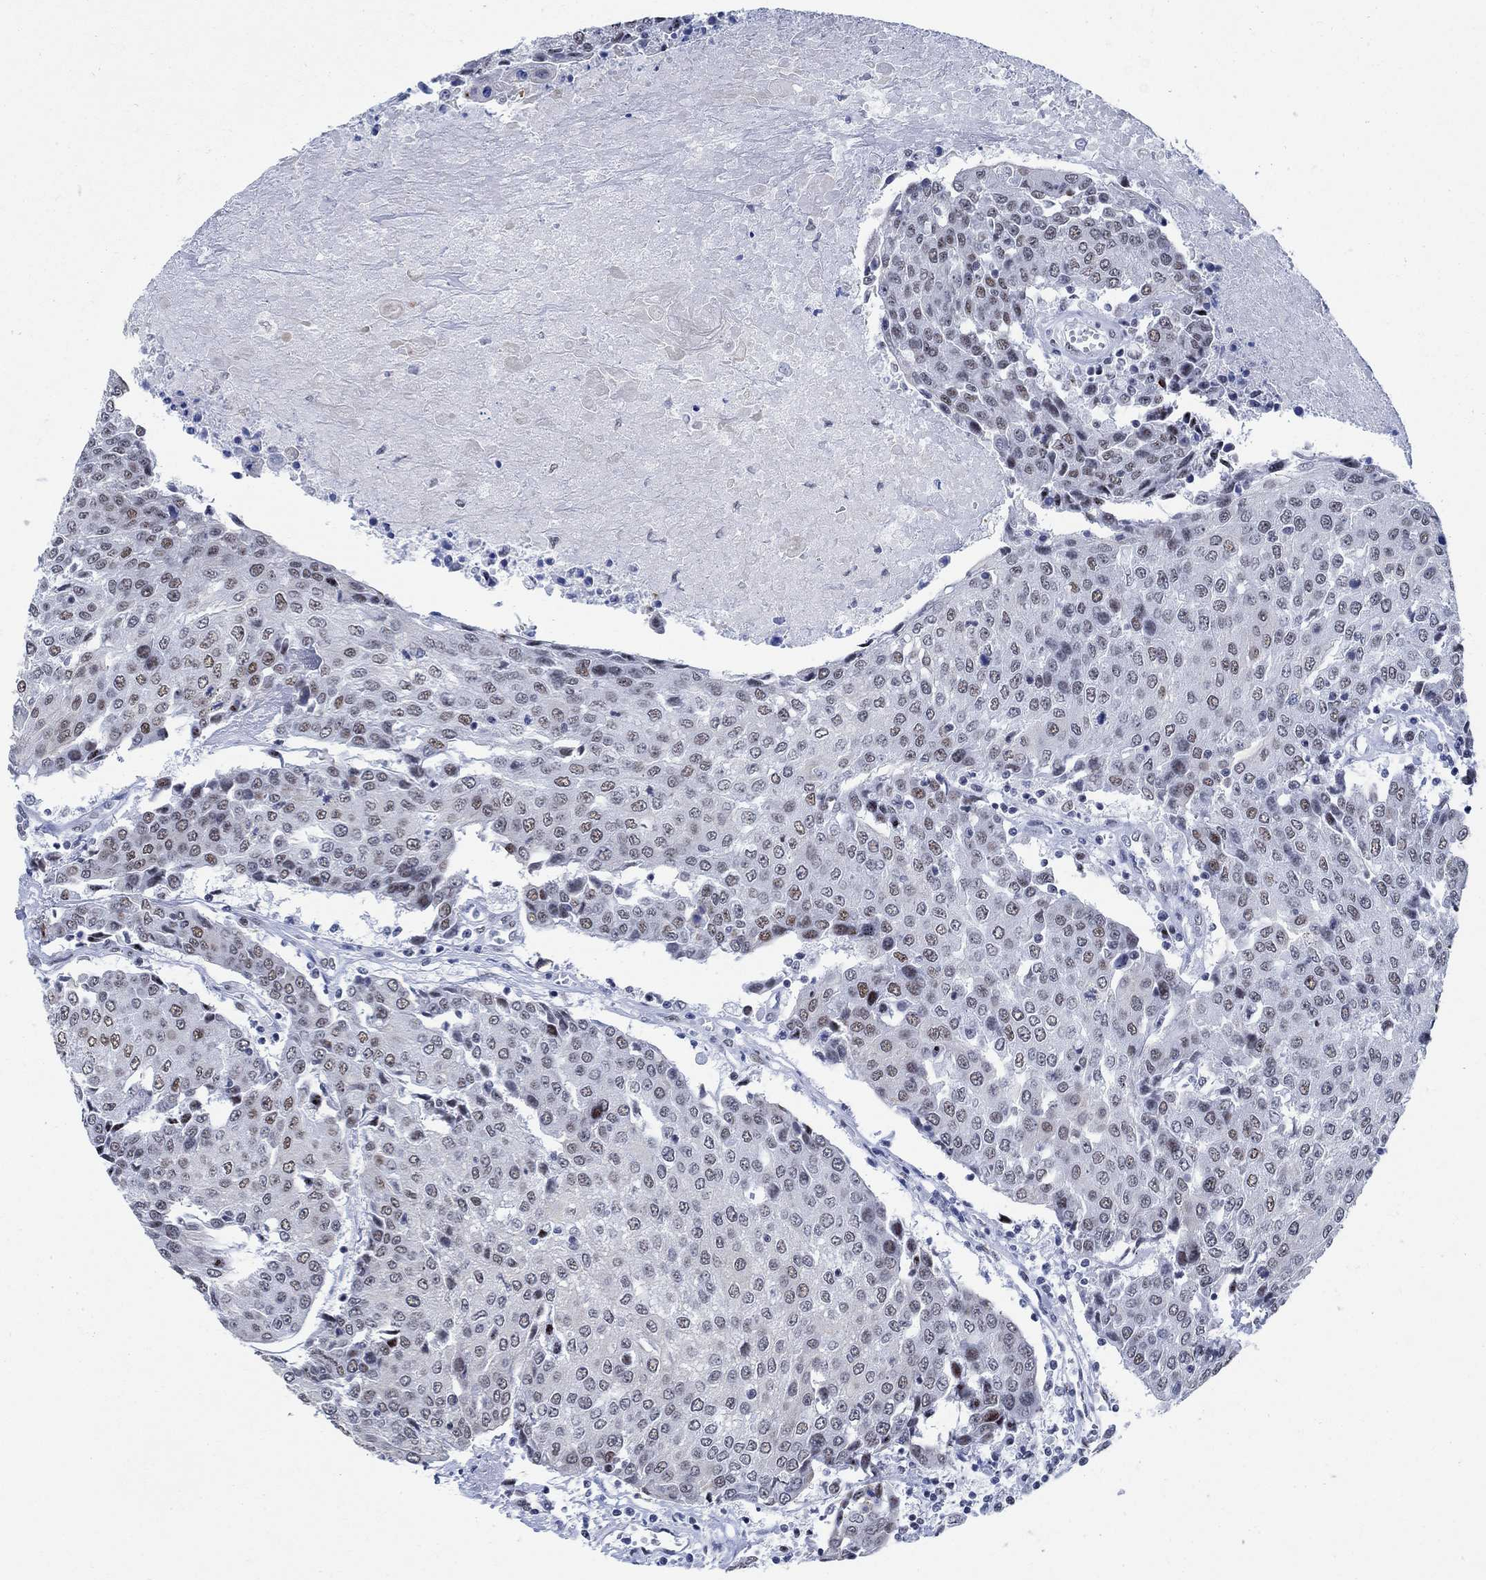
{"staining": {"intensity": "weak", "quantity": "25%-75%", "location": "nuclear"}, "tissue": "urothelial cancer", "cell_type": "Tumor cells", "image_type": "cancer", "snomed": [{"axis": "morphology", "description": "Urothelial carcinoma, High grade"}, {"axis": "topography", "description": "Urinary bladder"}], "caption": "DAB (3,3'-diaminobenzidine) immunohistochemical staining of human urothelial cancer exhibits weak nuclear protein expression in approximately 25%-75% of tumor cells. The staining is performed using DAB (3,3'-diaminobenzidine) brown chromogen to label protein expression. The nuclei are counter-stained blue using hematoxylin.", "gene": "DLK1", "patient": {"sex": "female", "age": 85}}